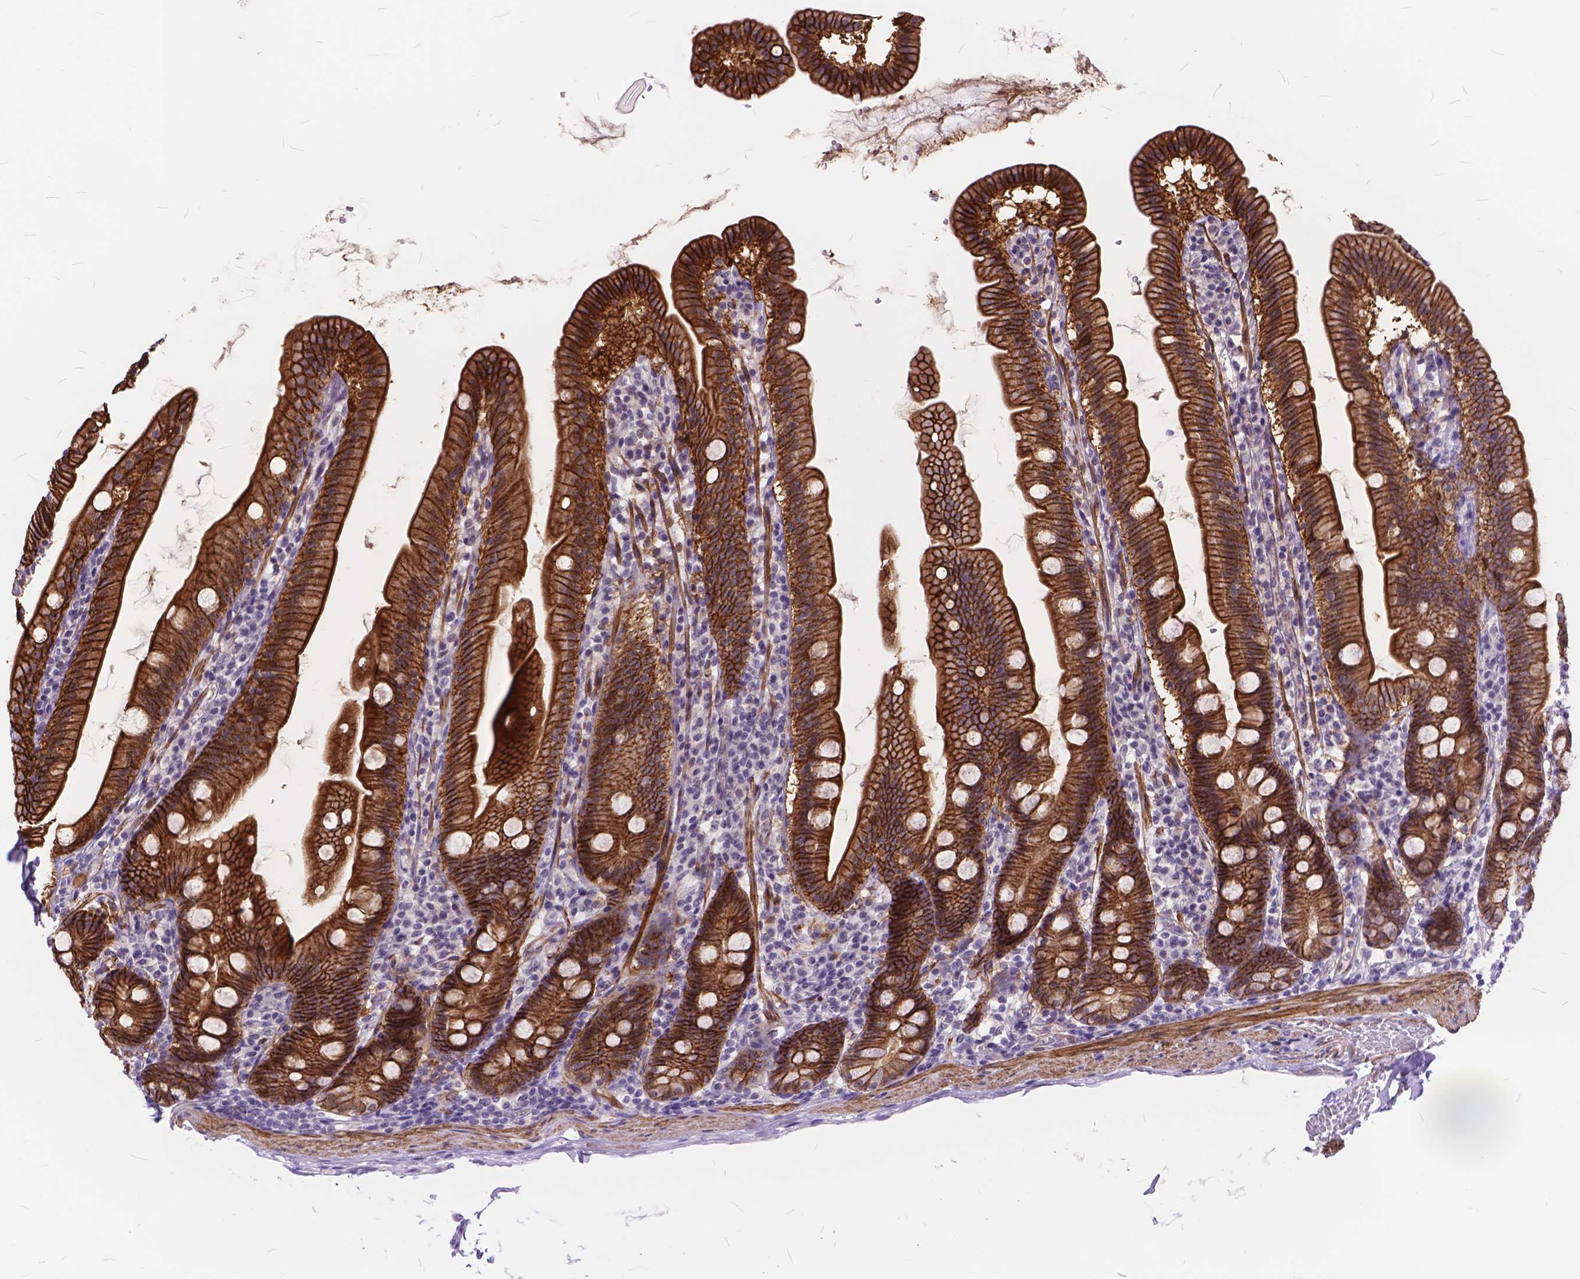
{"staining": {"intensity": "strong", "quantity": ">75%", "location": "cytoplasmic/membranous"}, "tissue": "duodenum", "cell_type": "Glandular cells", "image_type": "normal", "snomed": [{"axis": "morphology", "description": "Normal tissue, NOS"}, {"axis": "topography", "description": "Duodenum"}], "caption": "A brown stain shows strong cytoplasmic/membranous positivity of a protein in glandular cells of benign duodenum. Ihc stains the protein of interest in brown and the nuclei are stained blue.", "gene": "MAN2C1", "patient": {"sex": "female", "age": 67}}